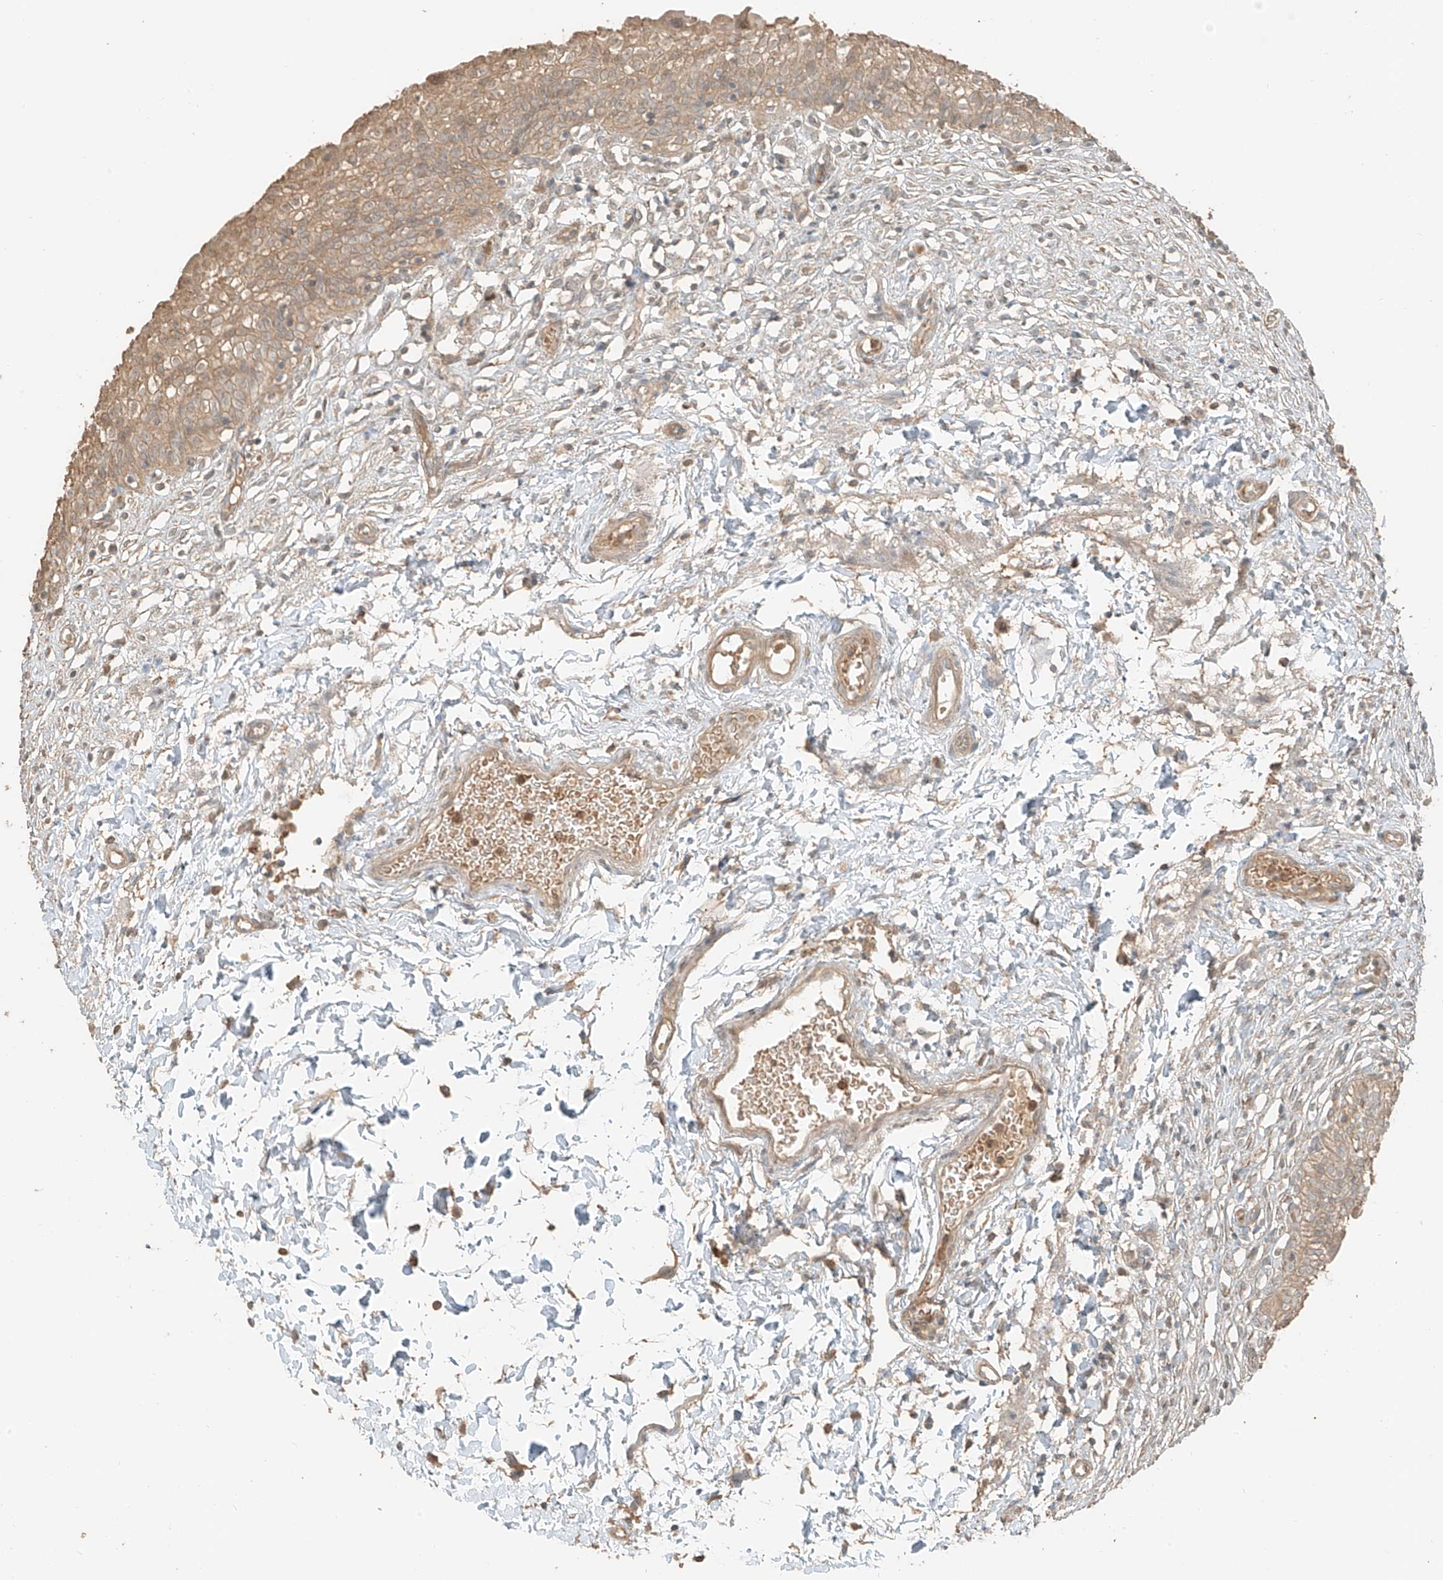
{"staining": {"intensity": "moderate", "quantity": ">75%", "location": "cytoplasmic/membranous"}, "tissue": "urinary bladder", "cell_type": "Urothelial cells", "image_type": "normal", "snomed": [{"axis": "morphology", "description": "Normal tissue, NOS"}, {"axis": "topography", "description": "Urinary bladder"}], "caption": "Human urinary bladder stained with a brown dye demonstrates moderate cytoplasmic/membranous positive staining in approximately >75% of urothelial cells.", "gene": "RFTN2", "patient": {"sex": "male", "age": 55}}